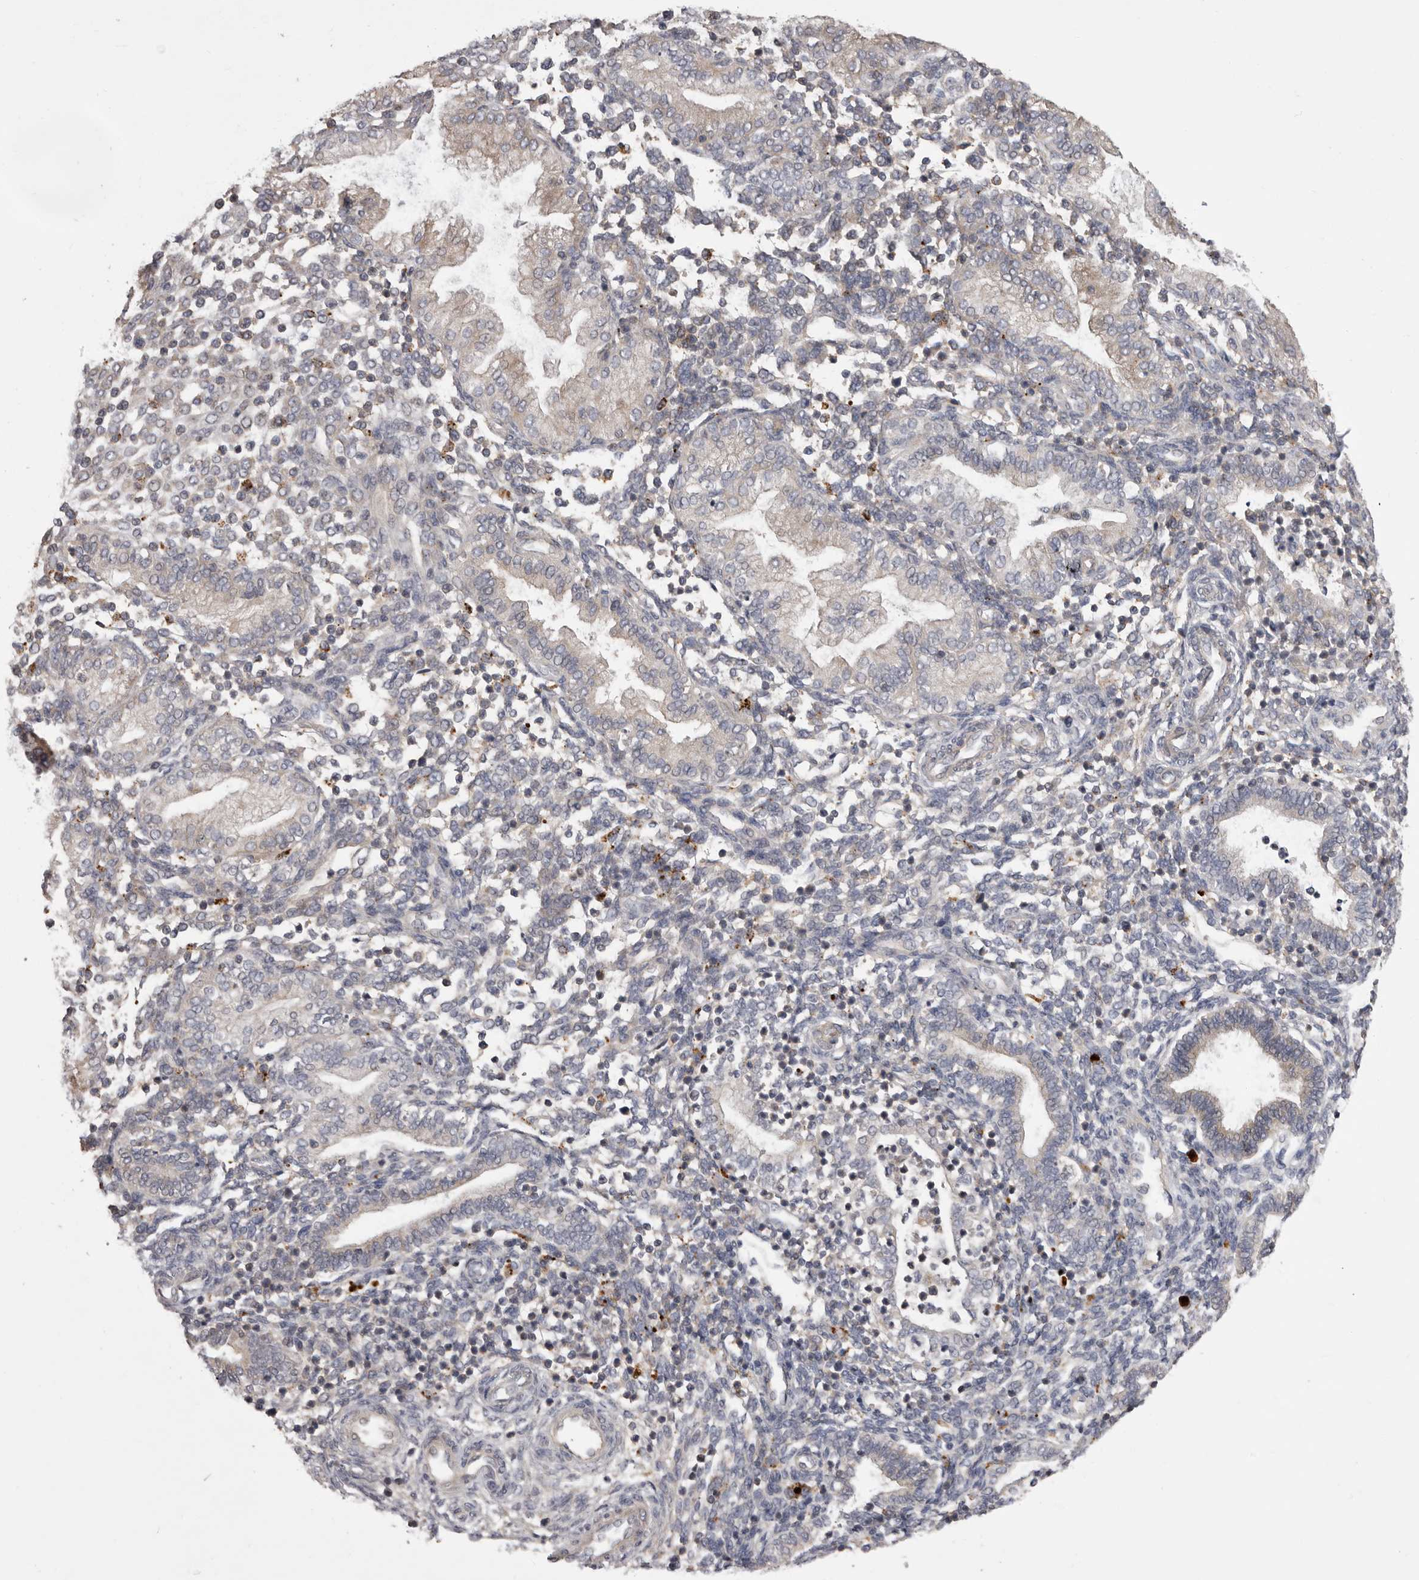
{"staining": {"intensity": "negative", "quantity": "none", "location": "none"}, "tissue": "endometrium", "cell_type": "Cells in endometrial stroma", "image_type": "normal", "snomed": [{"axis": "morphology", "description": "Normal tissue, NOS"}, {"axis": "topography", "description": "Endometrium"}], "caption": "Immunohistochemistry (IHC) of benign human endometrium reveals no staining in cells in endometrial stroma.", "gene": "WDR47", "patient": {"sex": "female", "age": 53}}